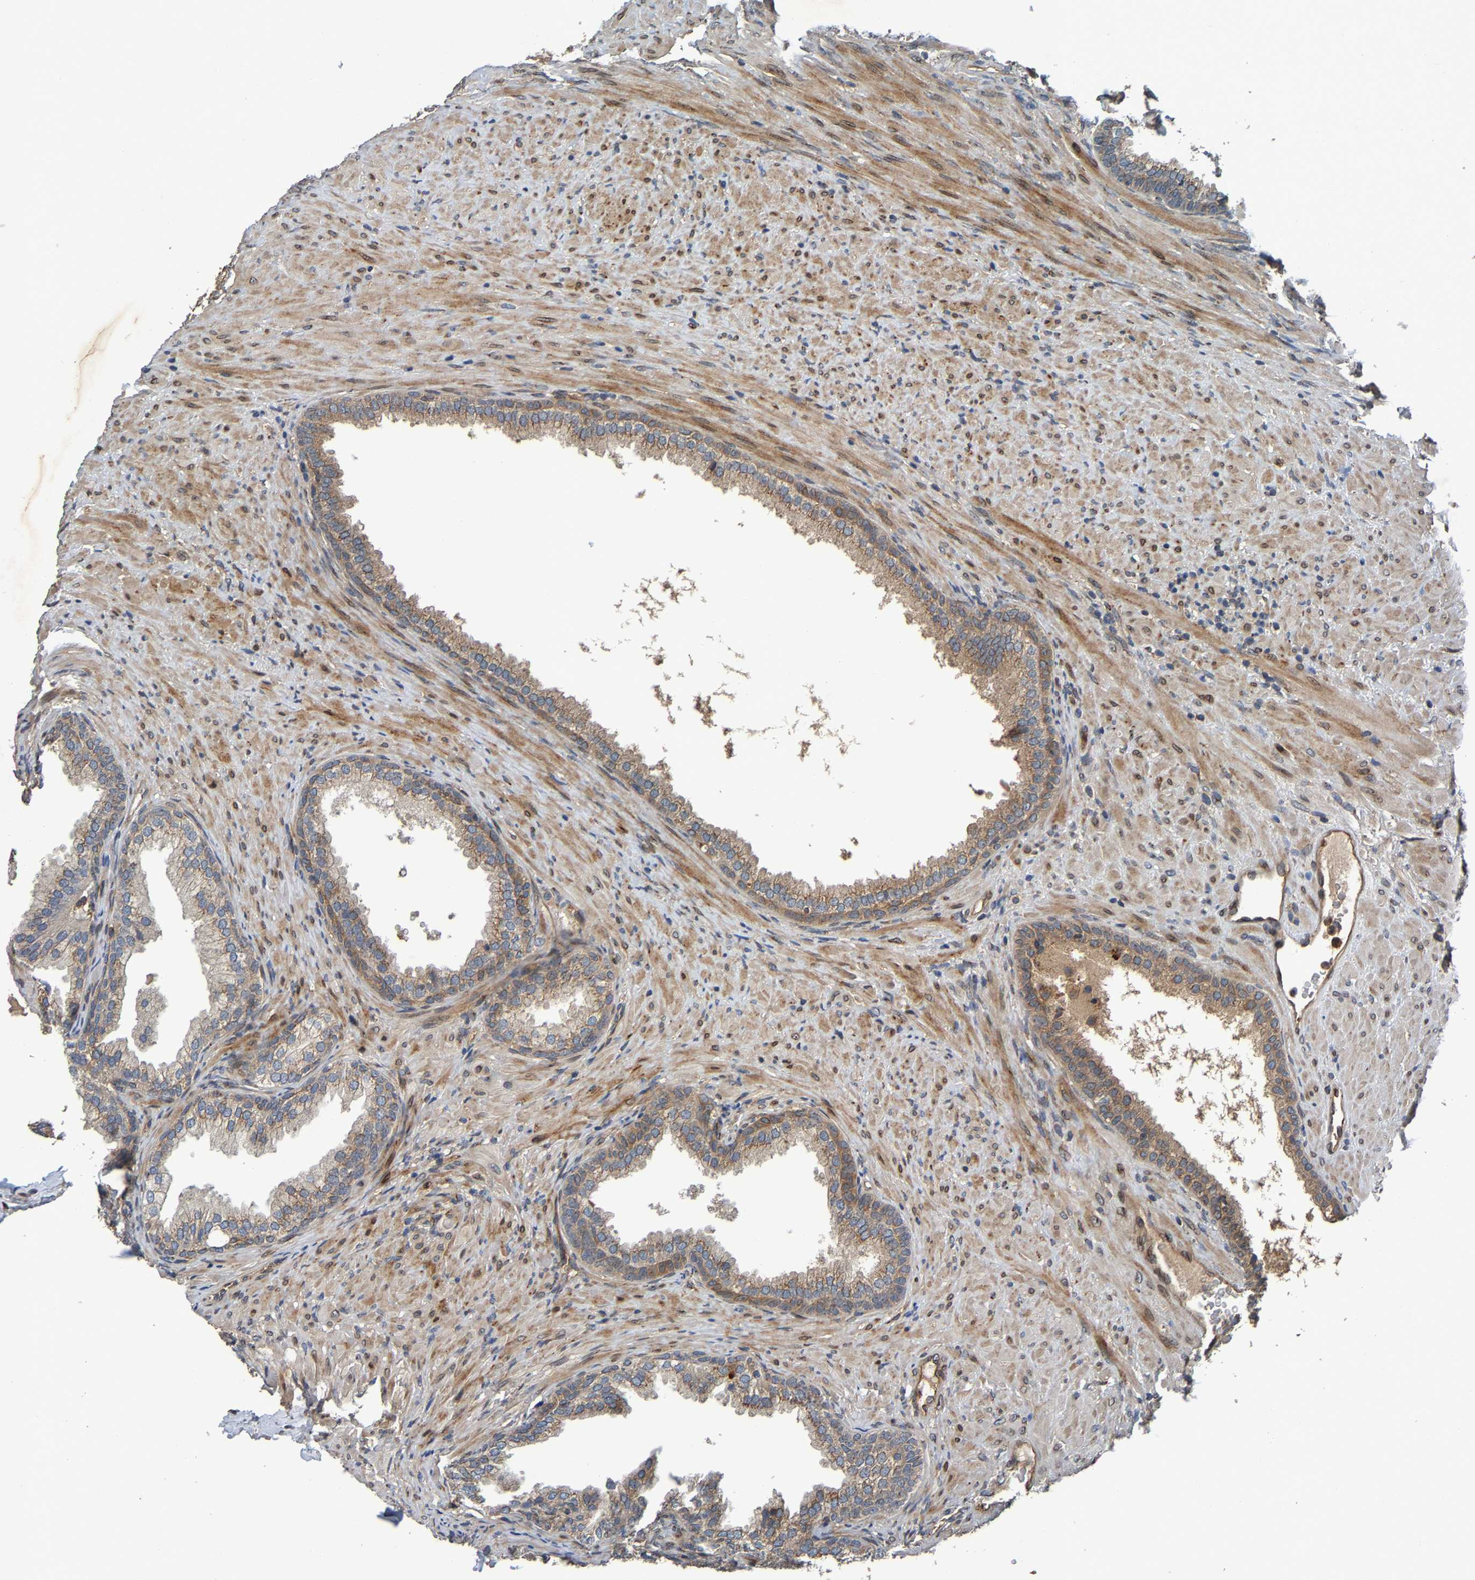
{"staining": {"intensity": "moderate", "quantity": ">75%", "location": "cytoplasmic/membranous"}, "tissue": "prostate", "cell_type": "Glandular cells", "image_type": "normal", "snomed": [{"axis": "morphology", "description": "Normal tissue, NOS"}, {"axis": "topography", "description": "Prostate"}], "caption": "A brown stain labels moderate cytoplasmic/membranous staining of a protein in glandular cells of normal prostate.", "gene": "MACC1", "patient": {"sex": "male", "age": 76}}